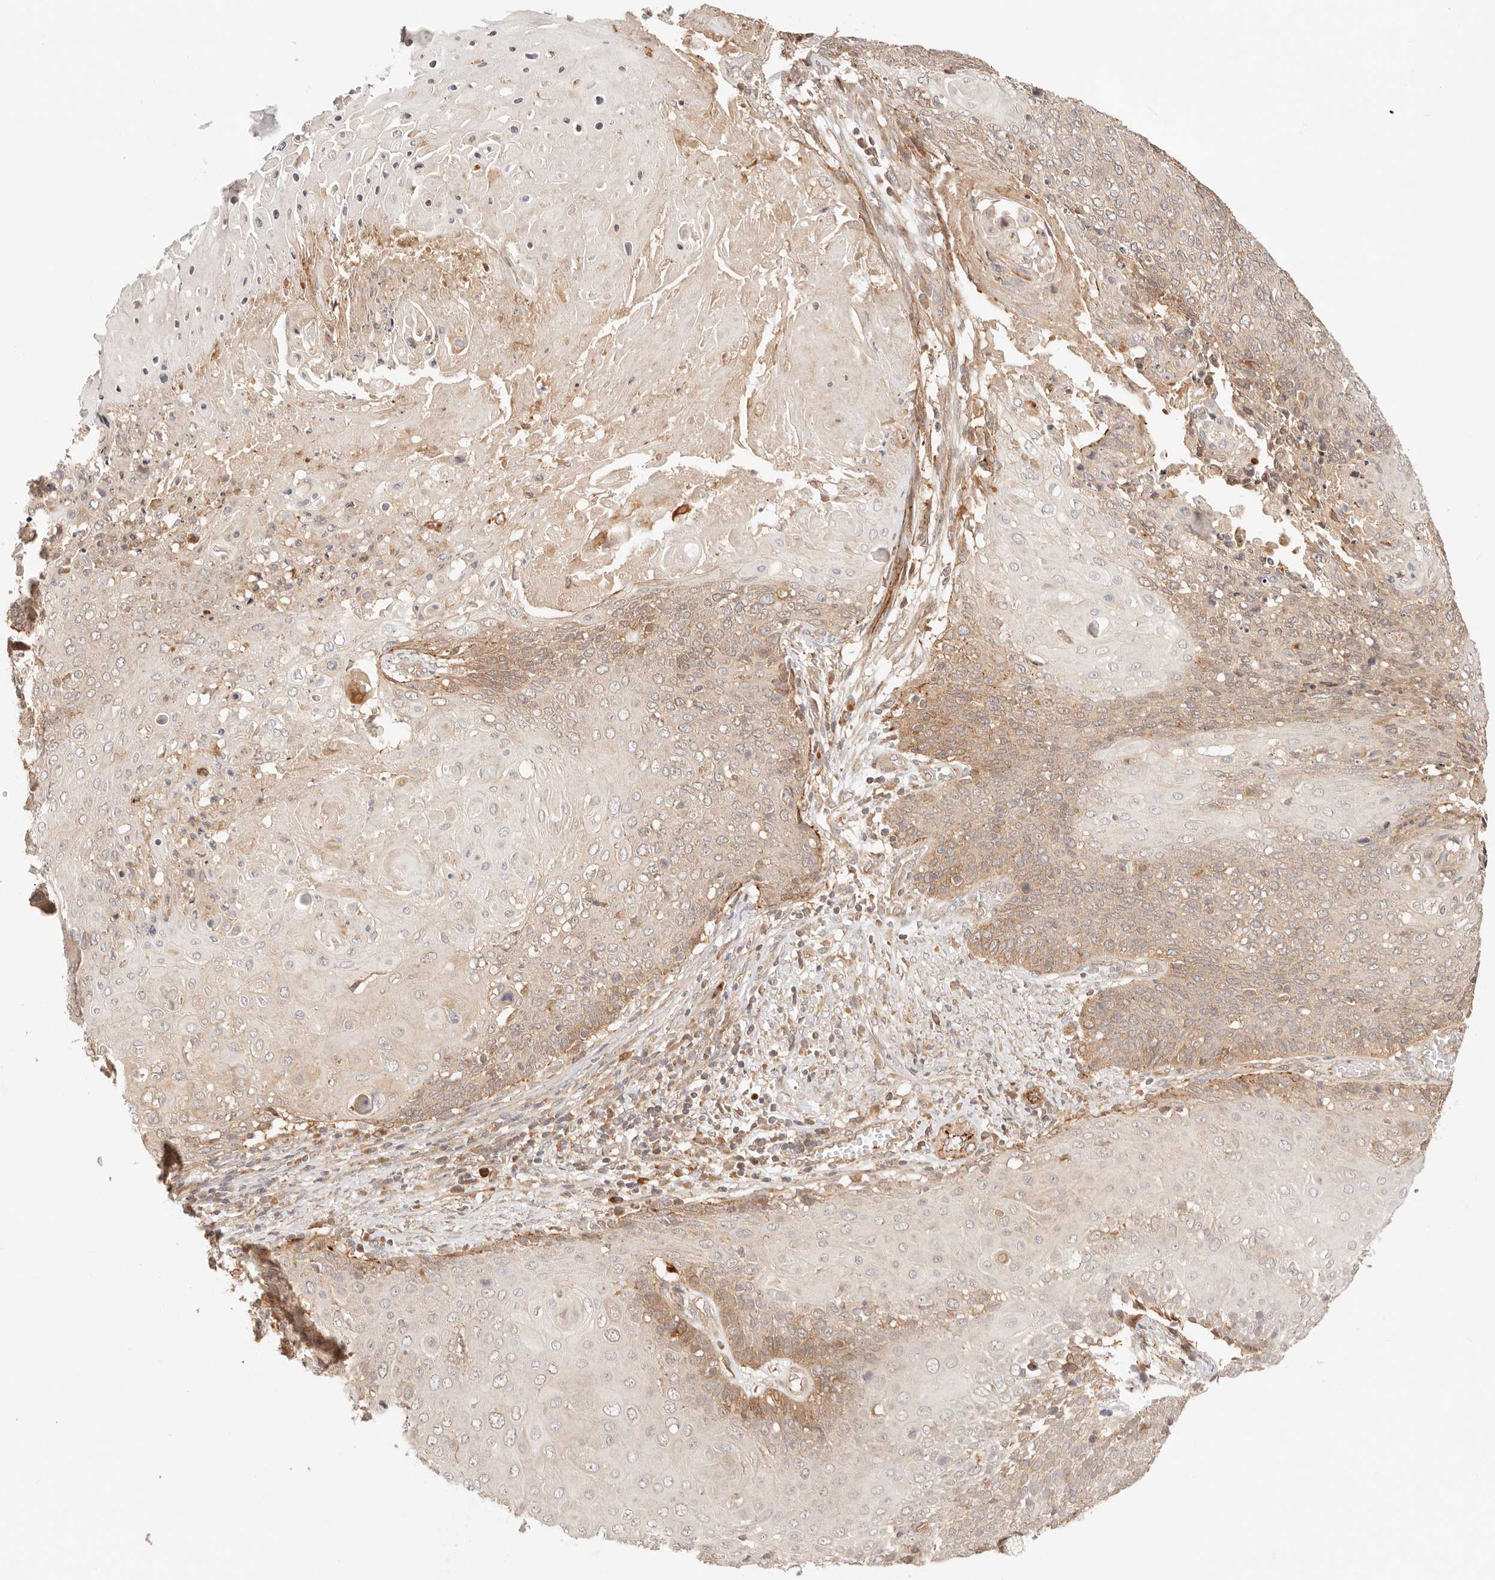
{"staining": {"intensity": "moderate", "quantity": "25%-75%", "location": "cytoplasmic/membranous"}, "tissue": "cervical cancer", "cell_type": "Tumor cells", "image_type": "cancer", "snomed": [{"axis": "morphology", "description": "Squamous cell carcinoma, NOS"}, {"axis": "topography", "description": "Cervix"}], "caption": "IHC photomicrograph of neoplastic tissue: cervical cancer (squamous cell carcinoma) stained using immunohistochemistry (IHC) displays medium levels of moderate protein expression localized specifically in the cytoplasmic/membranous of tumor cells, appearing as a cytoplasmic/membranous brown color.", "gene": "IL1R2", "patient": {"sex": "female", "age": 39}}